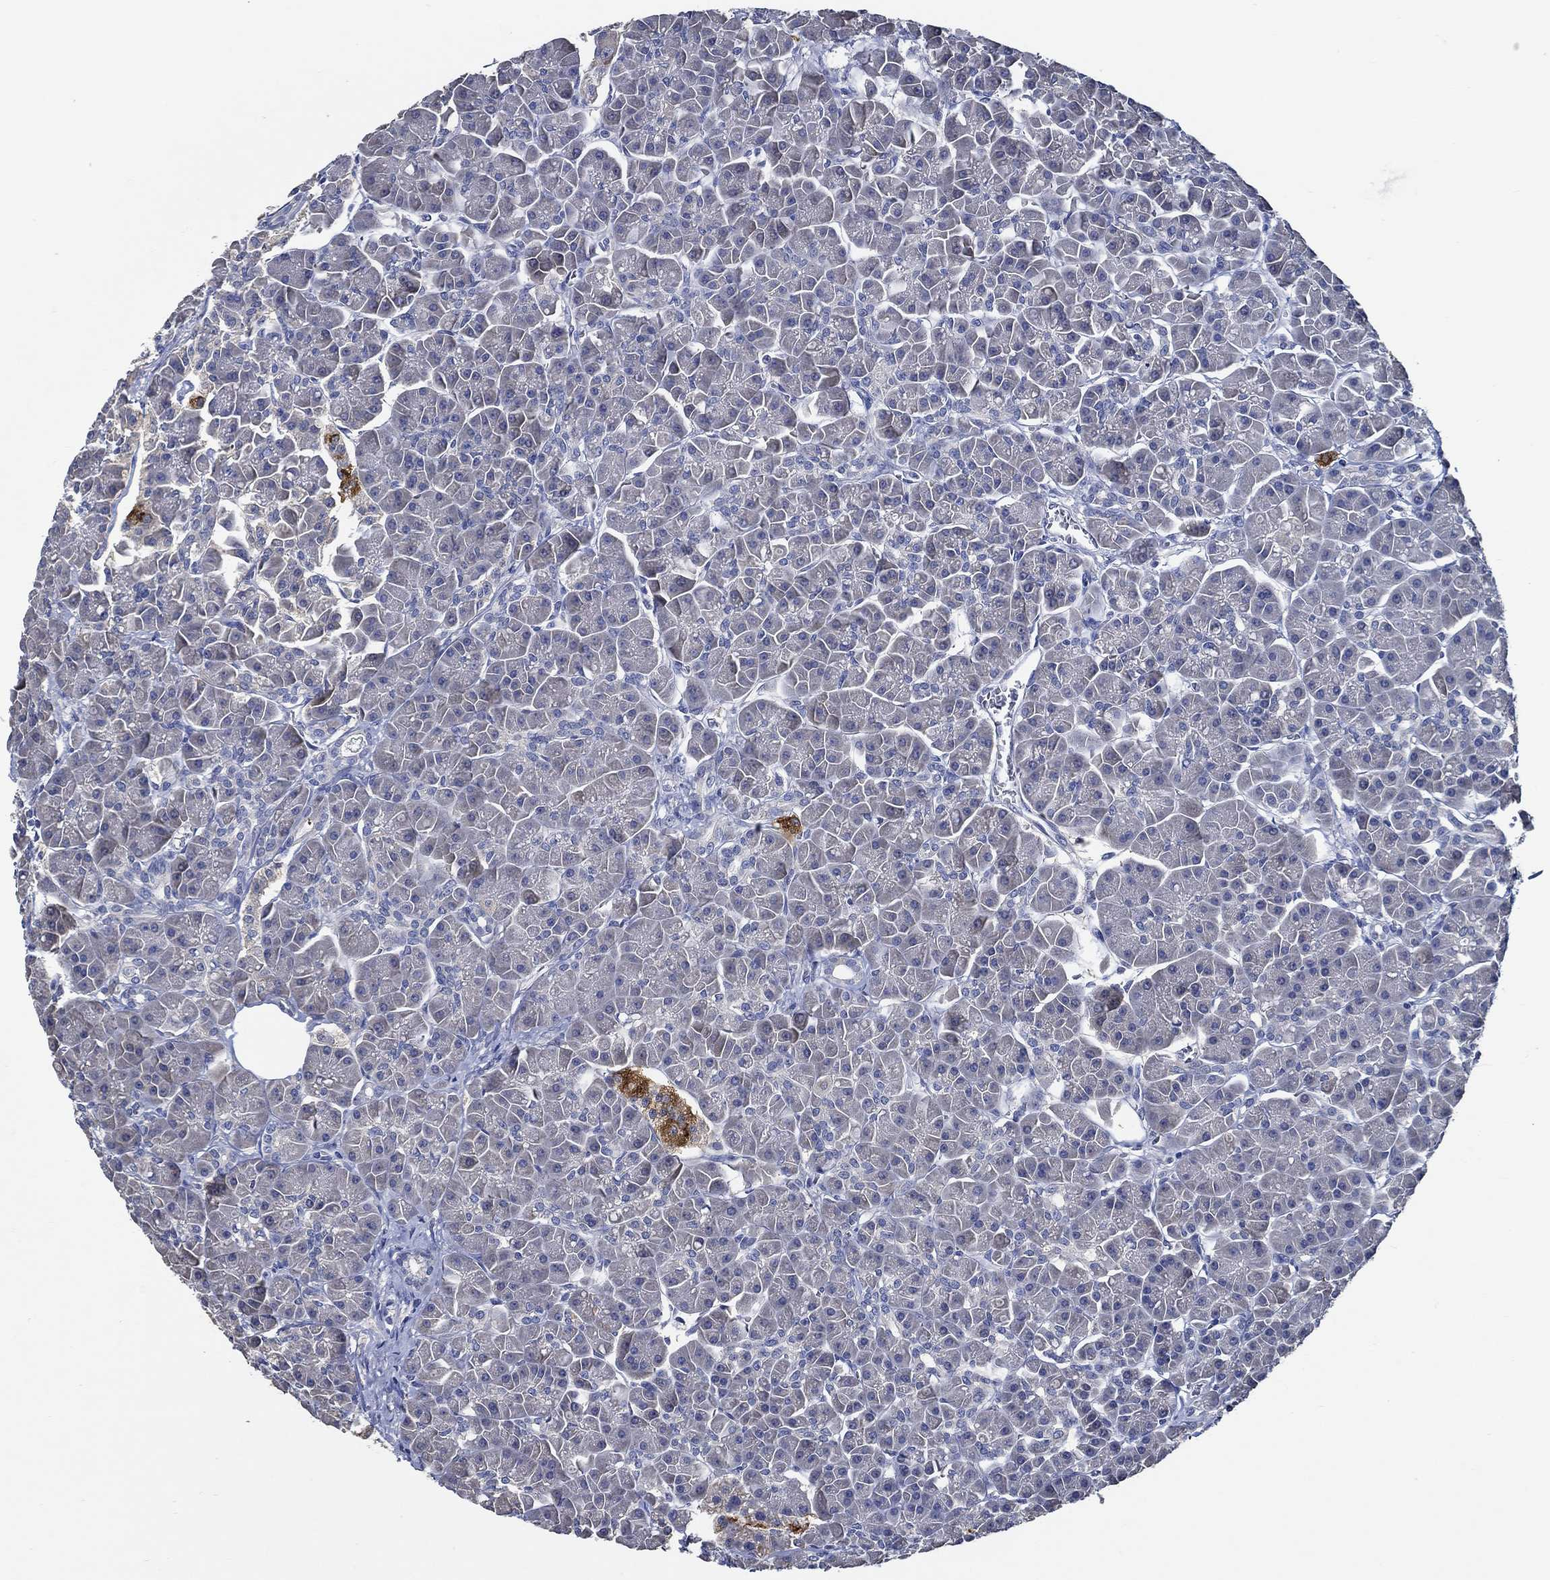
{"staining": {"intensity": "negative", "quantity": "none", "location": "none"}, "tissue": "pancreas", "cell_type": "Exocrine glandular cells", "image_type": "normal", "snomed": [{"axis": "morphology", "description": "Normal tissue, NOS"}, {"axis": "topography", "description": "Pancreas"}], "caption": "Immunohistochemistry of normal pancreas exhibits no expression in exocrine glandular cells.", "gene": "DOCK3", "patient": {"sex": "male", "age": 70}}